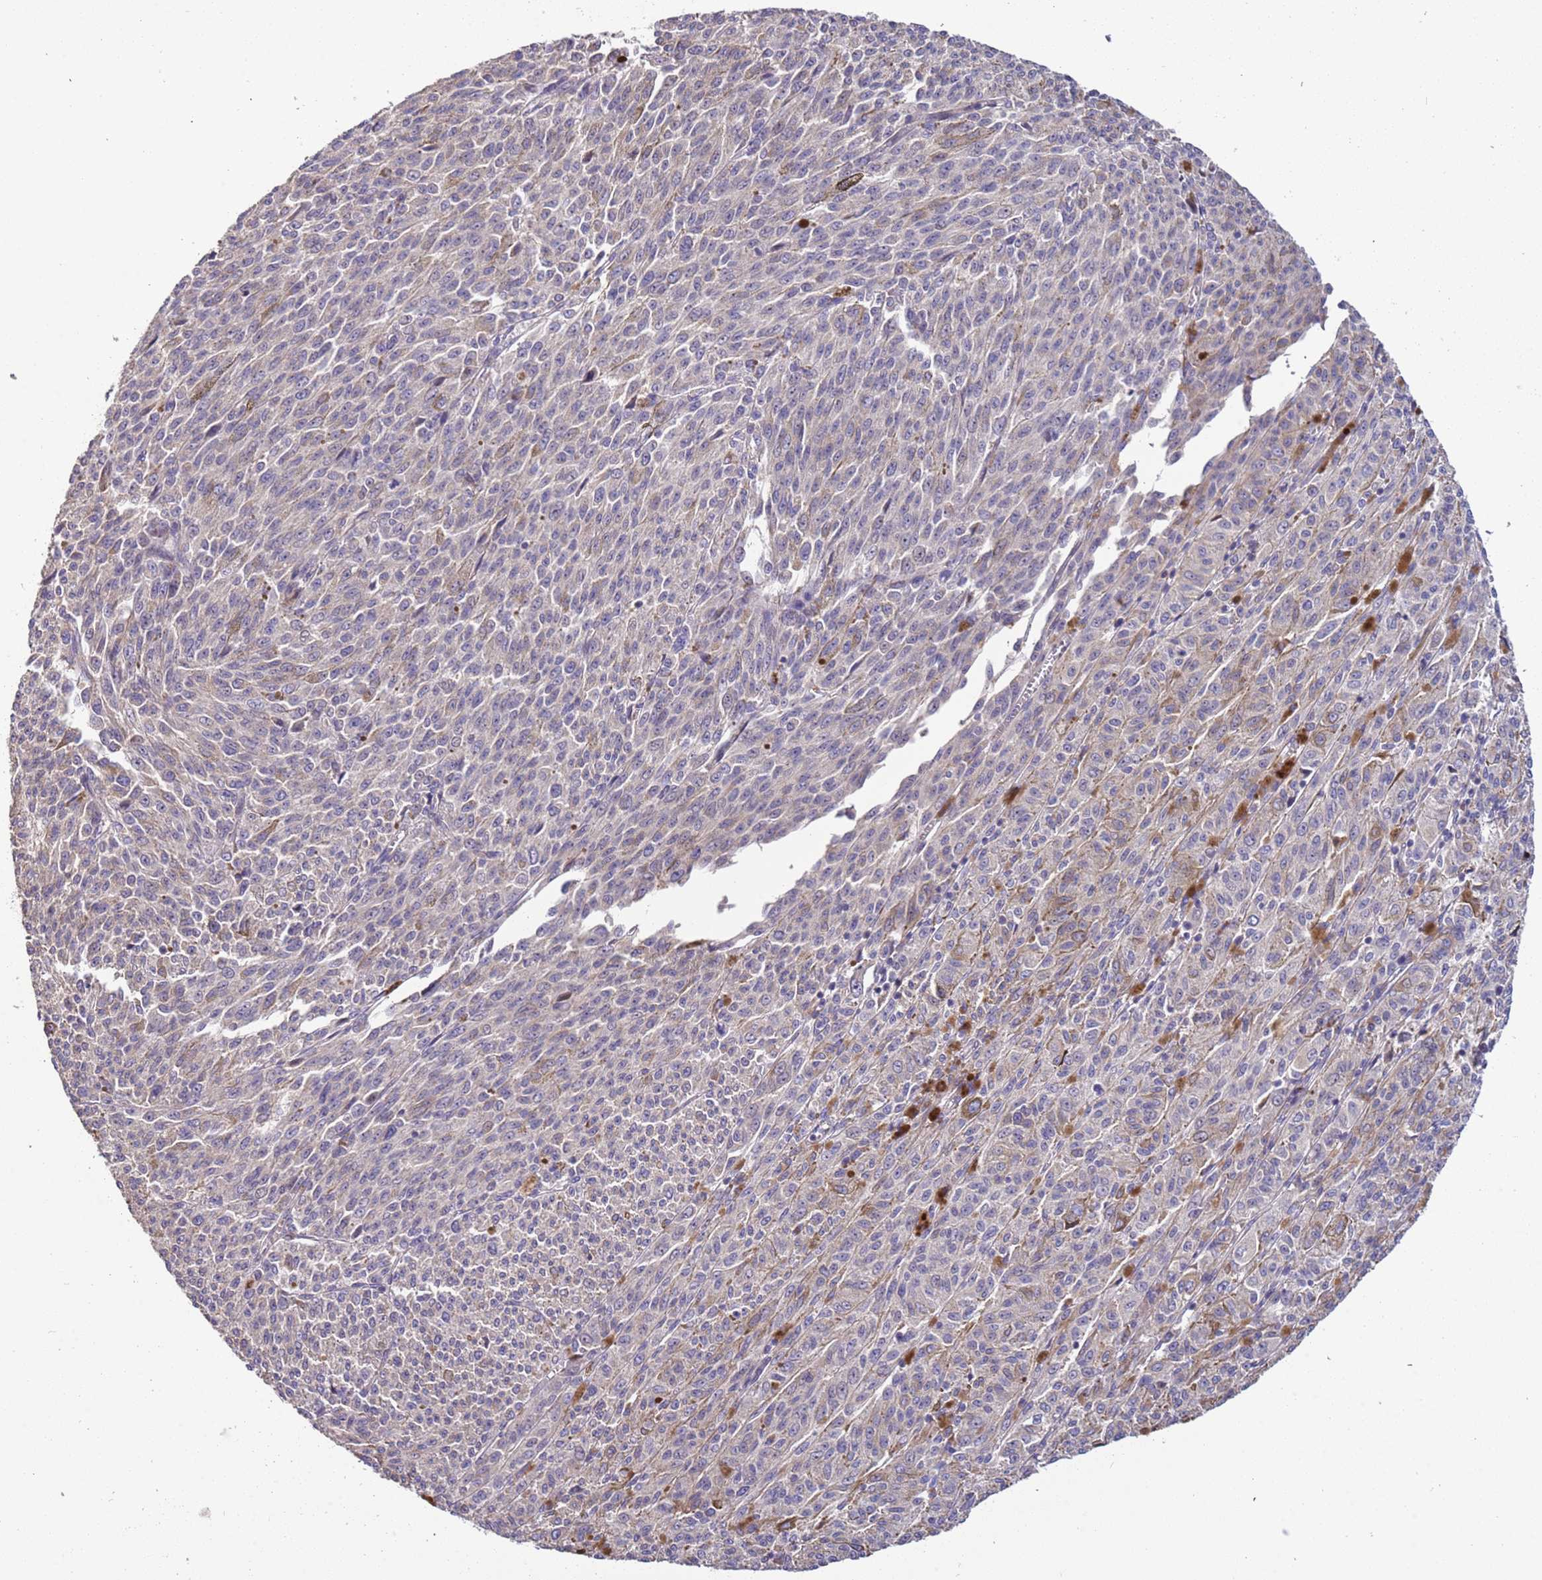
{"staining": {"intensity": "negative", "quantity": "none", "location": "none"}, "tissue": "melanoma", "cell_type": "Tumor cells", "image_type": "cancer", "snomed": [{"axis": "morphology", "description": "Malignant melanoma, NOS"}, {"axis": "topography", "description": "Skin"}], "caption": "This image is of malignant melanoma stained with IHC to label a protein in brown with the nuclei are counter-stained blue. There is no expression in tumor cells. (Brightfield microscopy of DAB (3,3'-diaminobenzidine) IHC at high magnification).", "gene": "LAMB4", "patient": {"sex": "female", "age": 52}}